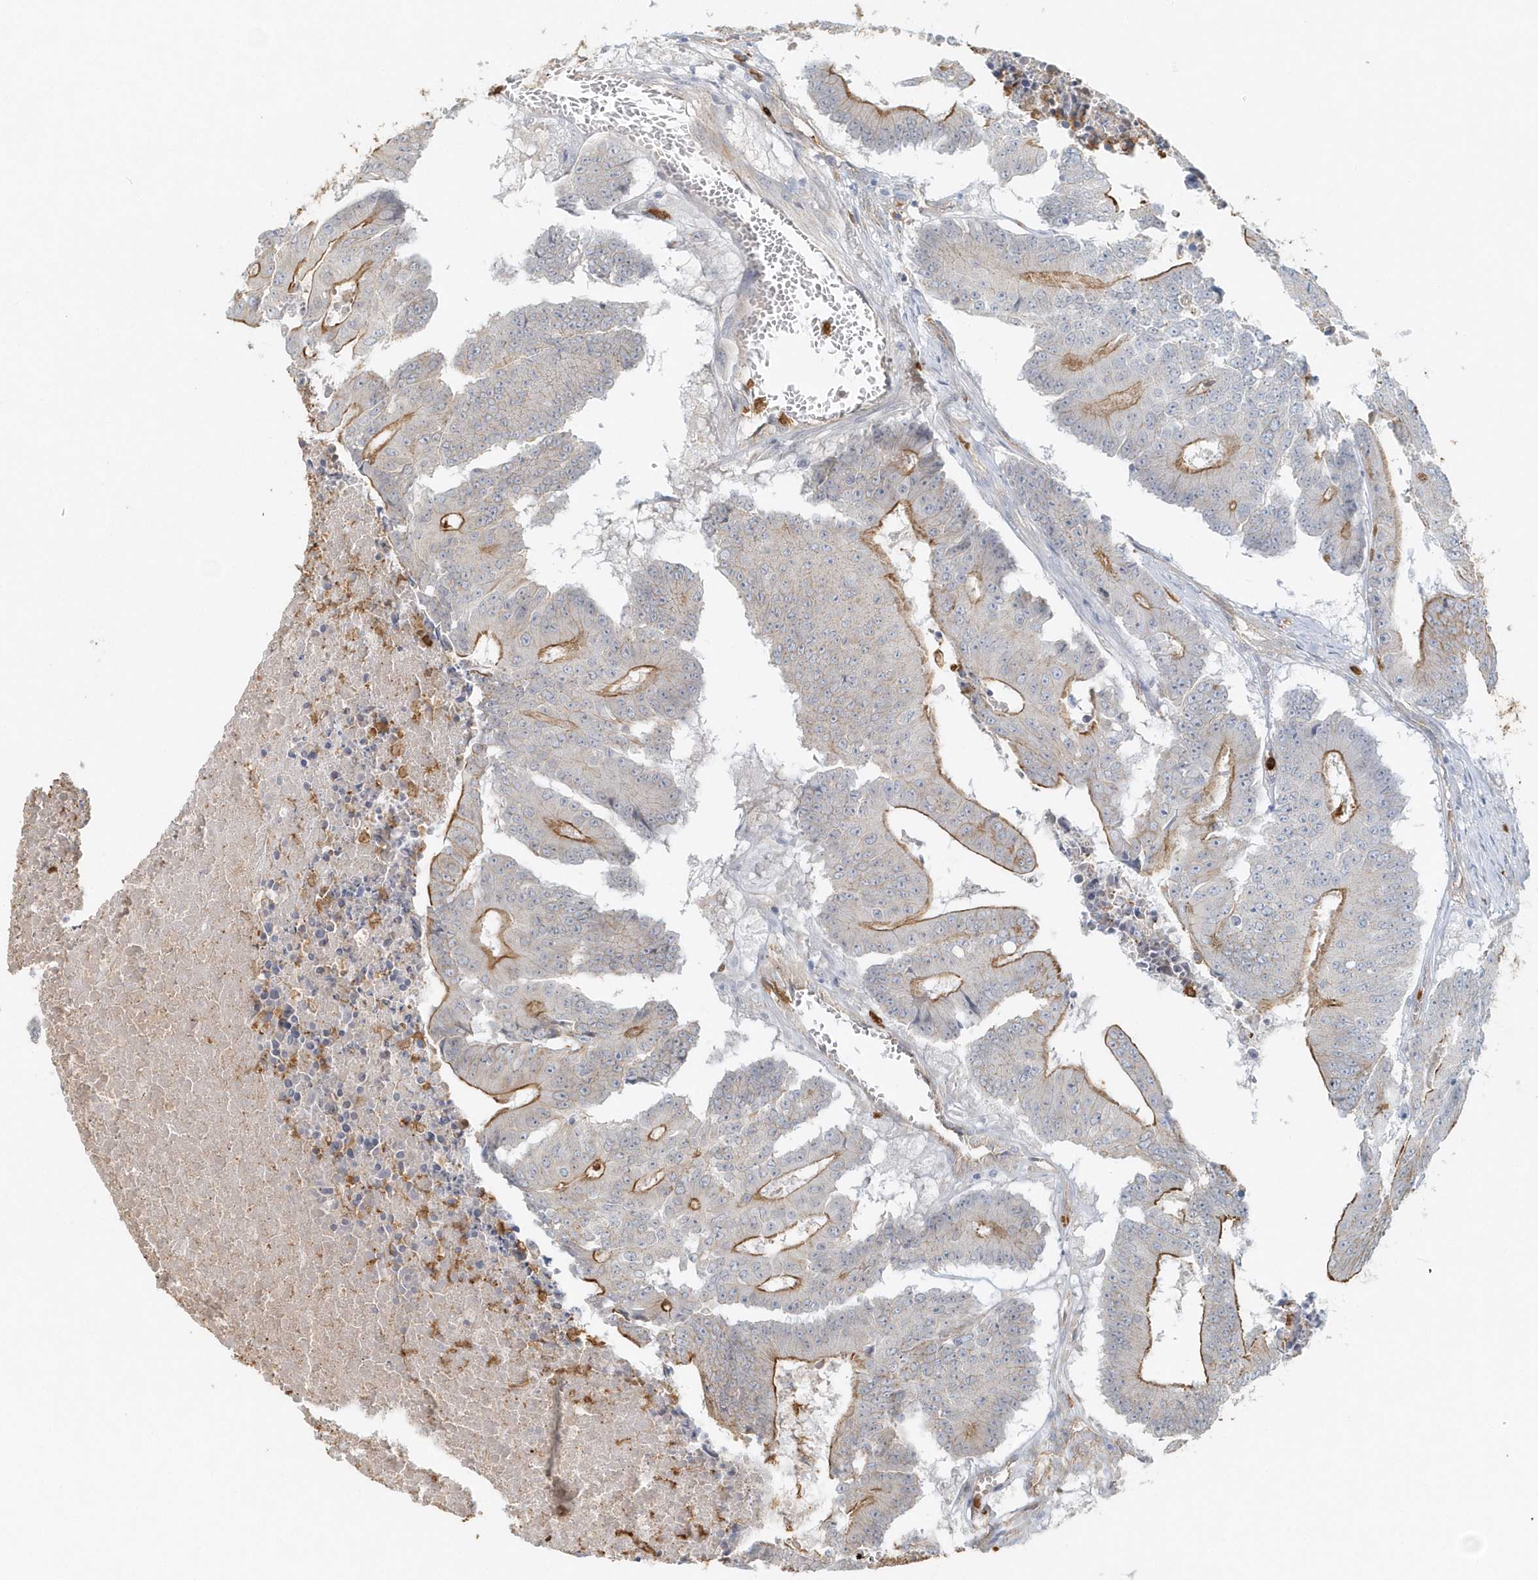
{"staining": {"intensity": "moderate", "quantity": "25%-75%", "location": "cytoplasmic/membranous"}, "tissue": "colorectal cancer", "cell_type": "Tumor cells", "image_type": "cancer", "snomed": [{"axis": "morphology", "description": "Adenocarcinoma, NOS"}, {"axis": "topography", "description": "Colon"}], "caption": "Tumor cells show moderate cytoplasmic/membranous staining in approximately 25%-75% of cells in colorectal adenocarcinoma.", "gene": "DNAH1", "patient": {"sex": "male", "age": 87}}